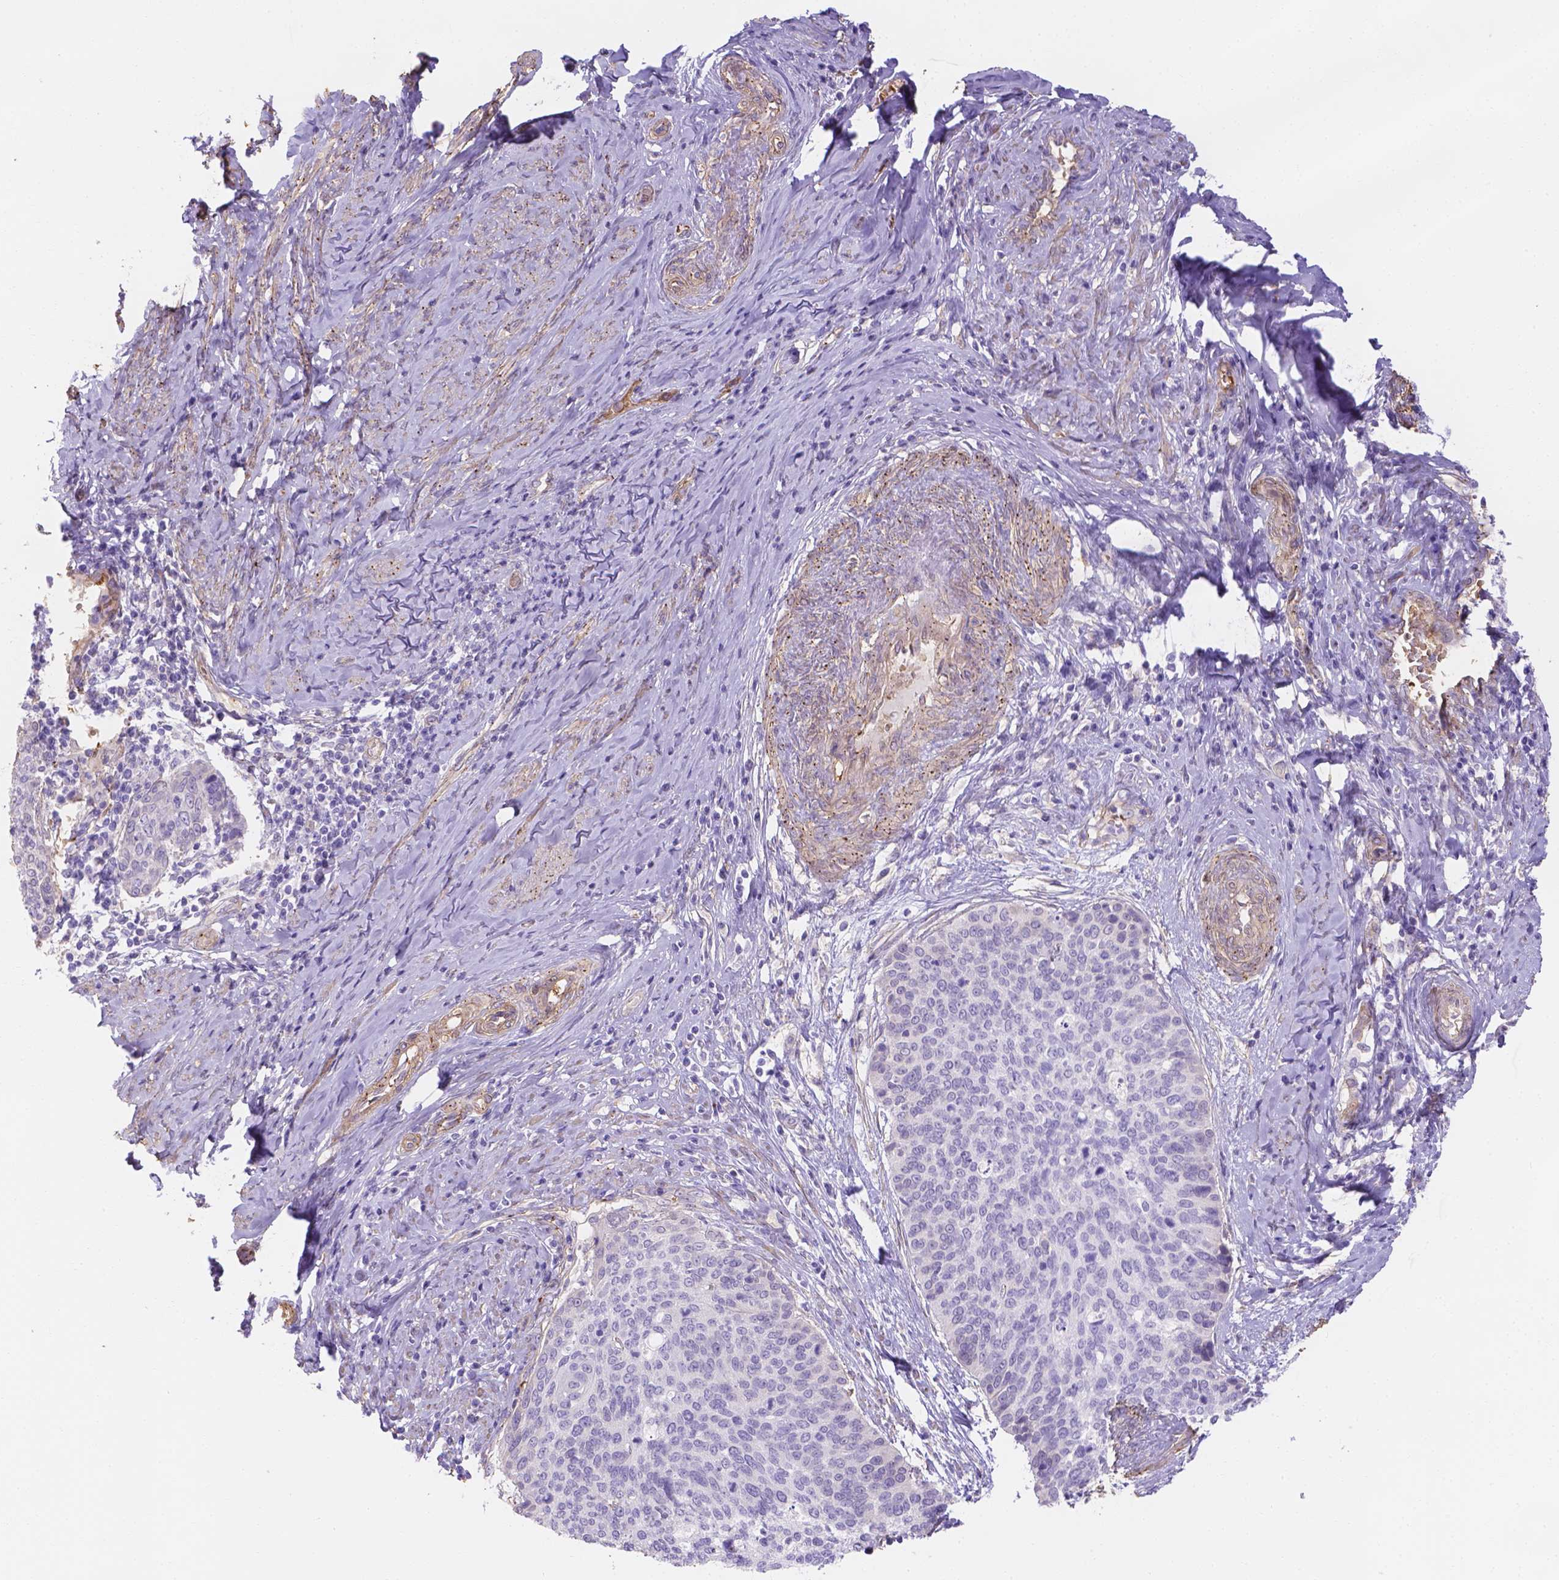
{"staining": {"intensity": "negative", "quantity": "none", "location": "none"}, "tissue": "cervical cancer", "cell_type": "Tumor cells", "image_type": "cancer", "snomed": [{"axis": "morphology", "description": "Squamous cell carcinoma, NOS"}, {"axis": "topography", "description": "Cervix"}], "caption": "There is no significant staining in tumor cells of cervical squamous cell carcinoma.", "gene": "SLC40A1", "patient": {"sex": "female", "age": 69}}